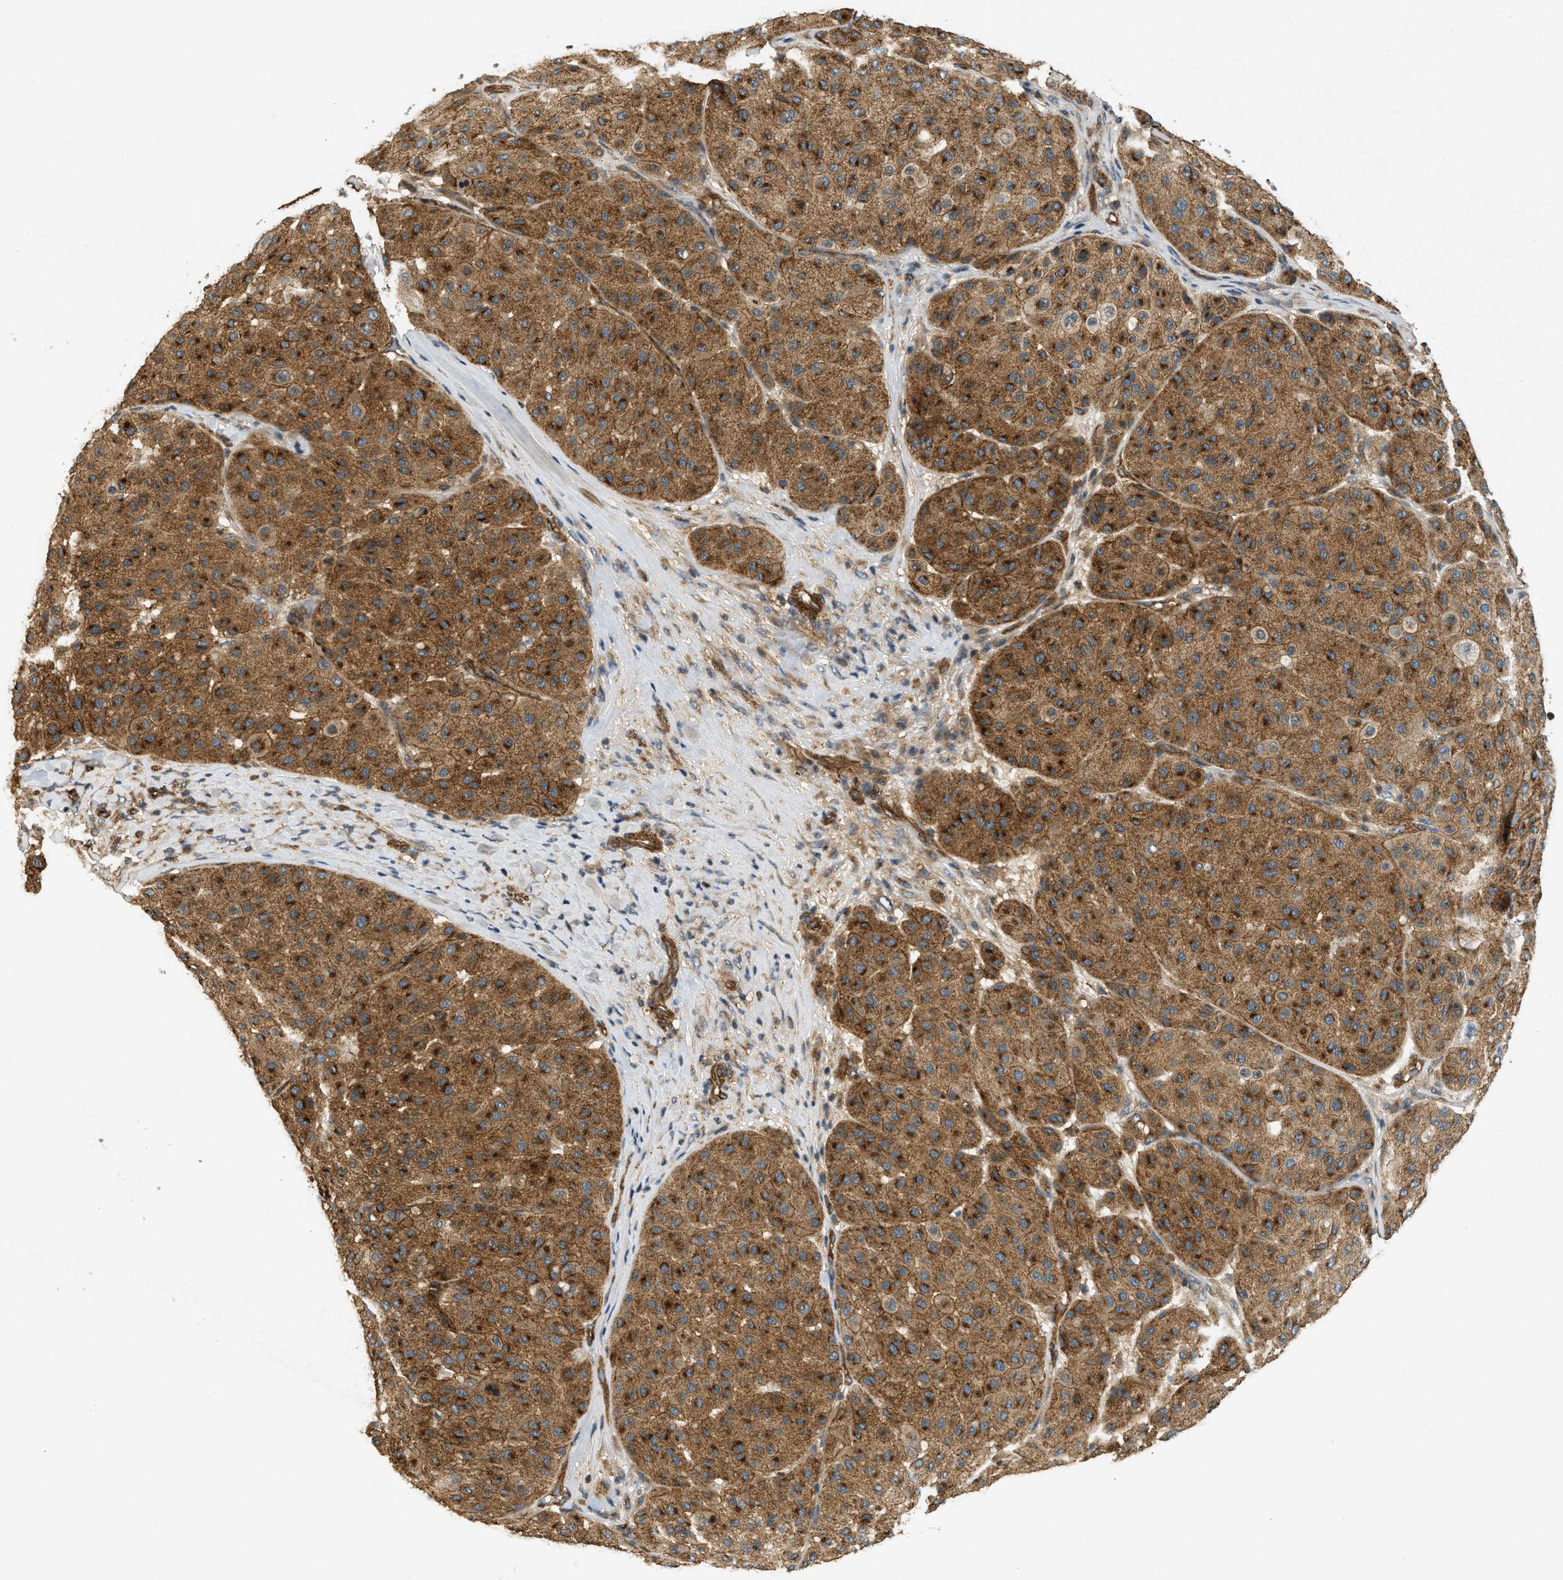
{"staining": {"intensity": "moderate", "quantity": ">75%", "location": "cytoplasmic/membranous"}, "tissue": "melanoma", "cell_type": "Tumor cells", "image_type": "cancer", "snomed": [{"axis": "morphology", "description": "Normal tissue, NOS"}, {"axis": "morphology", "description": "Malignant melanoma, Metastatic site"}, {"axis": "topography", "description": "Skin"}], "caption": "Immunohistochemistry (IHC) of melanoma demonstrates medium levels of moderate cytoplasmic/membranous positivity in approximately >75% of tumor cells. (Brightfield microscopy of DAB IHC at high magnification).", "gene": "HIP1", "patient": {"sex": "male", "age": 41}}